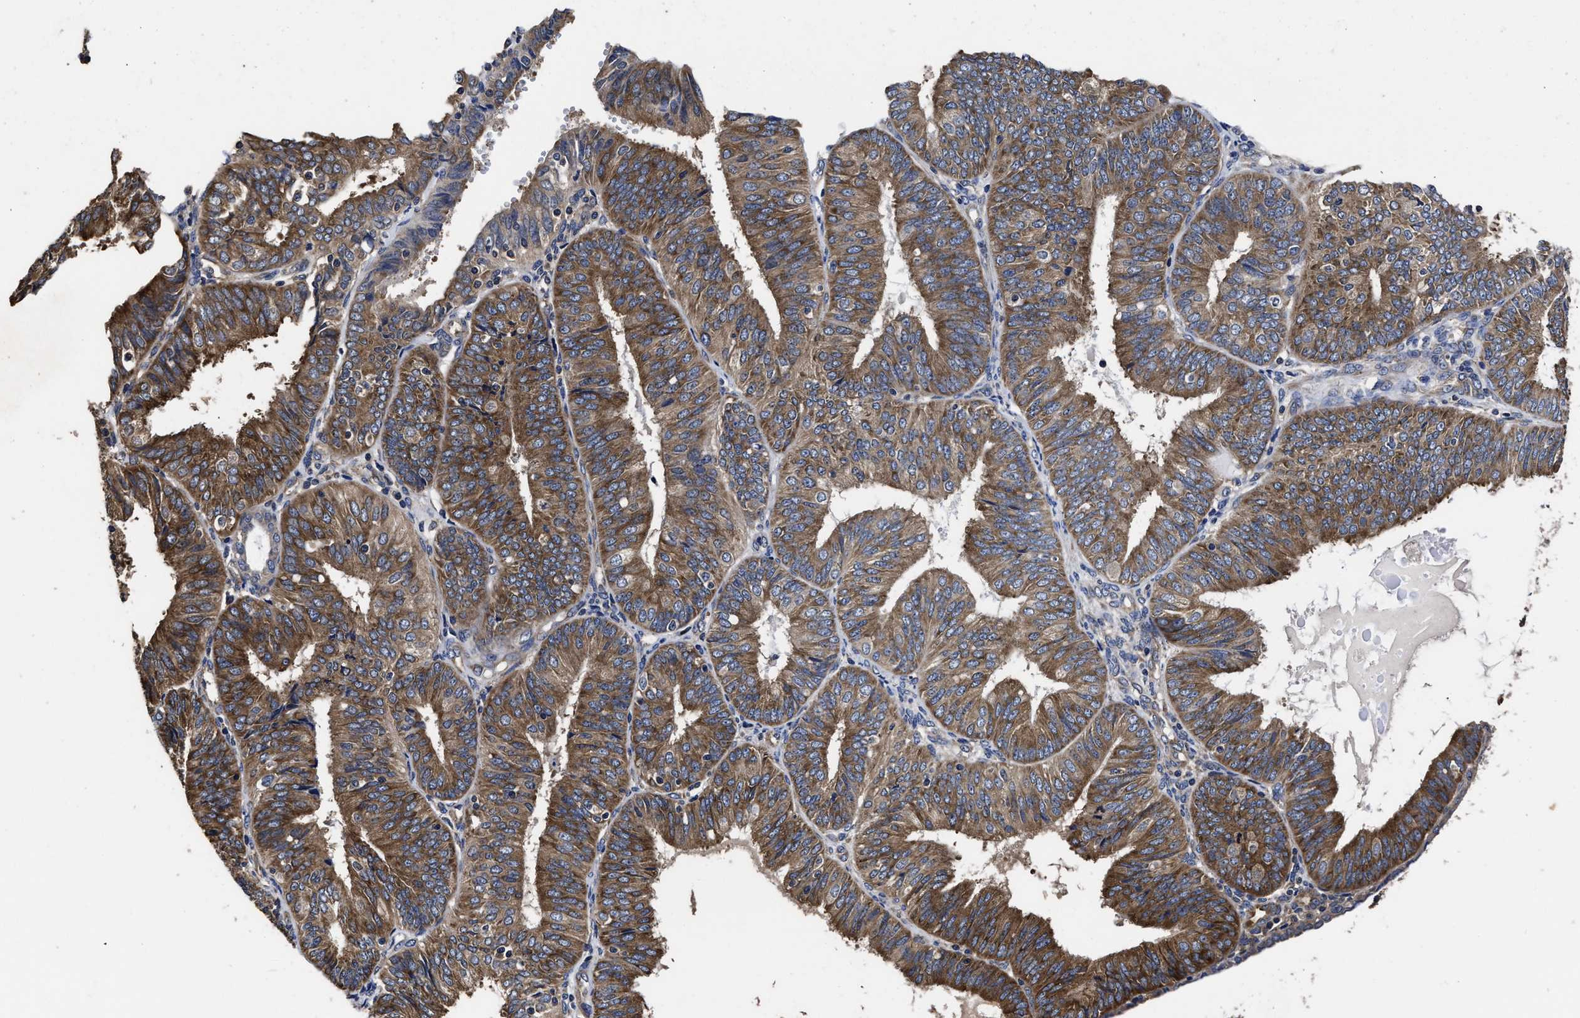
{"staining": {"intensity": "strong", "quantity": ">75%", "location": "cytoplasmic/membranous"}, "tissue": "endometrial cancer", "cell_type": "Tumor cells", "image_type": "cancer", "snomed": [{"axis": "morphology", "description": "Adenocarcinoma, NOS"}, {"axis": "topography", "description": "Endometrium"}], "caption": "Tumor cells reveal high levels of strong cytoplasmic/membranous positivity in approximately >75% of cells in endometrial cancer (adenocarcinoma).", "gene": "AVEN", "patient": {"sex": "female", "age": 58}}